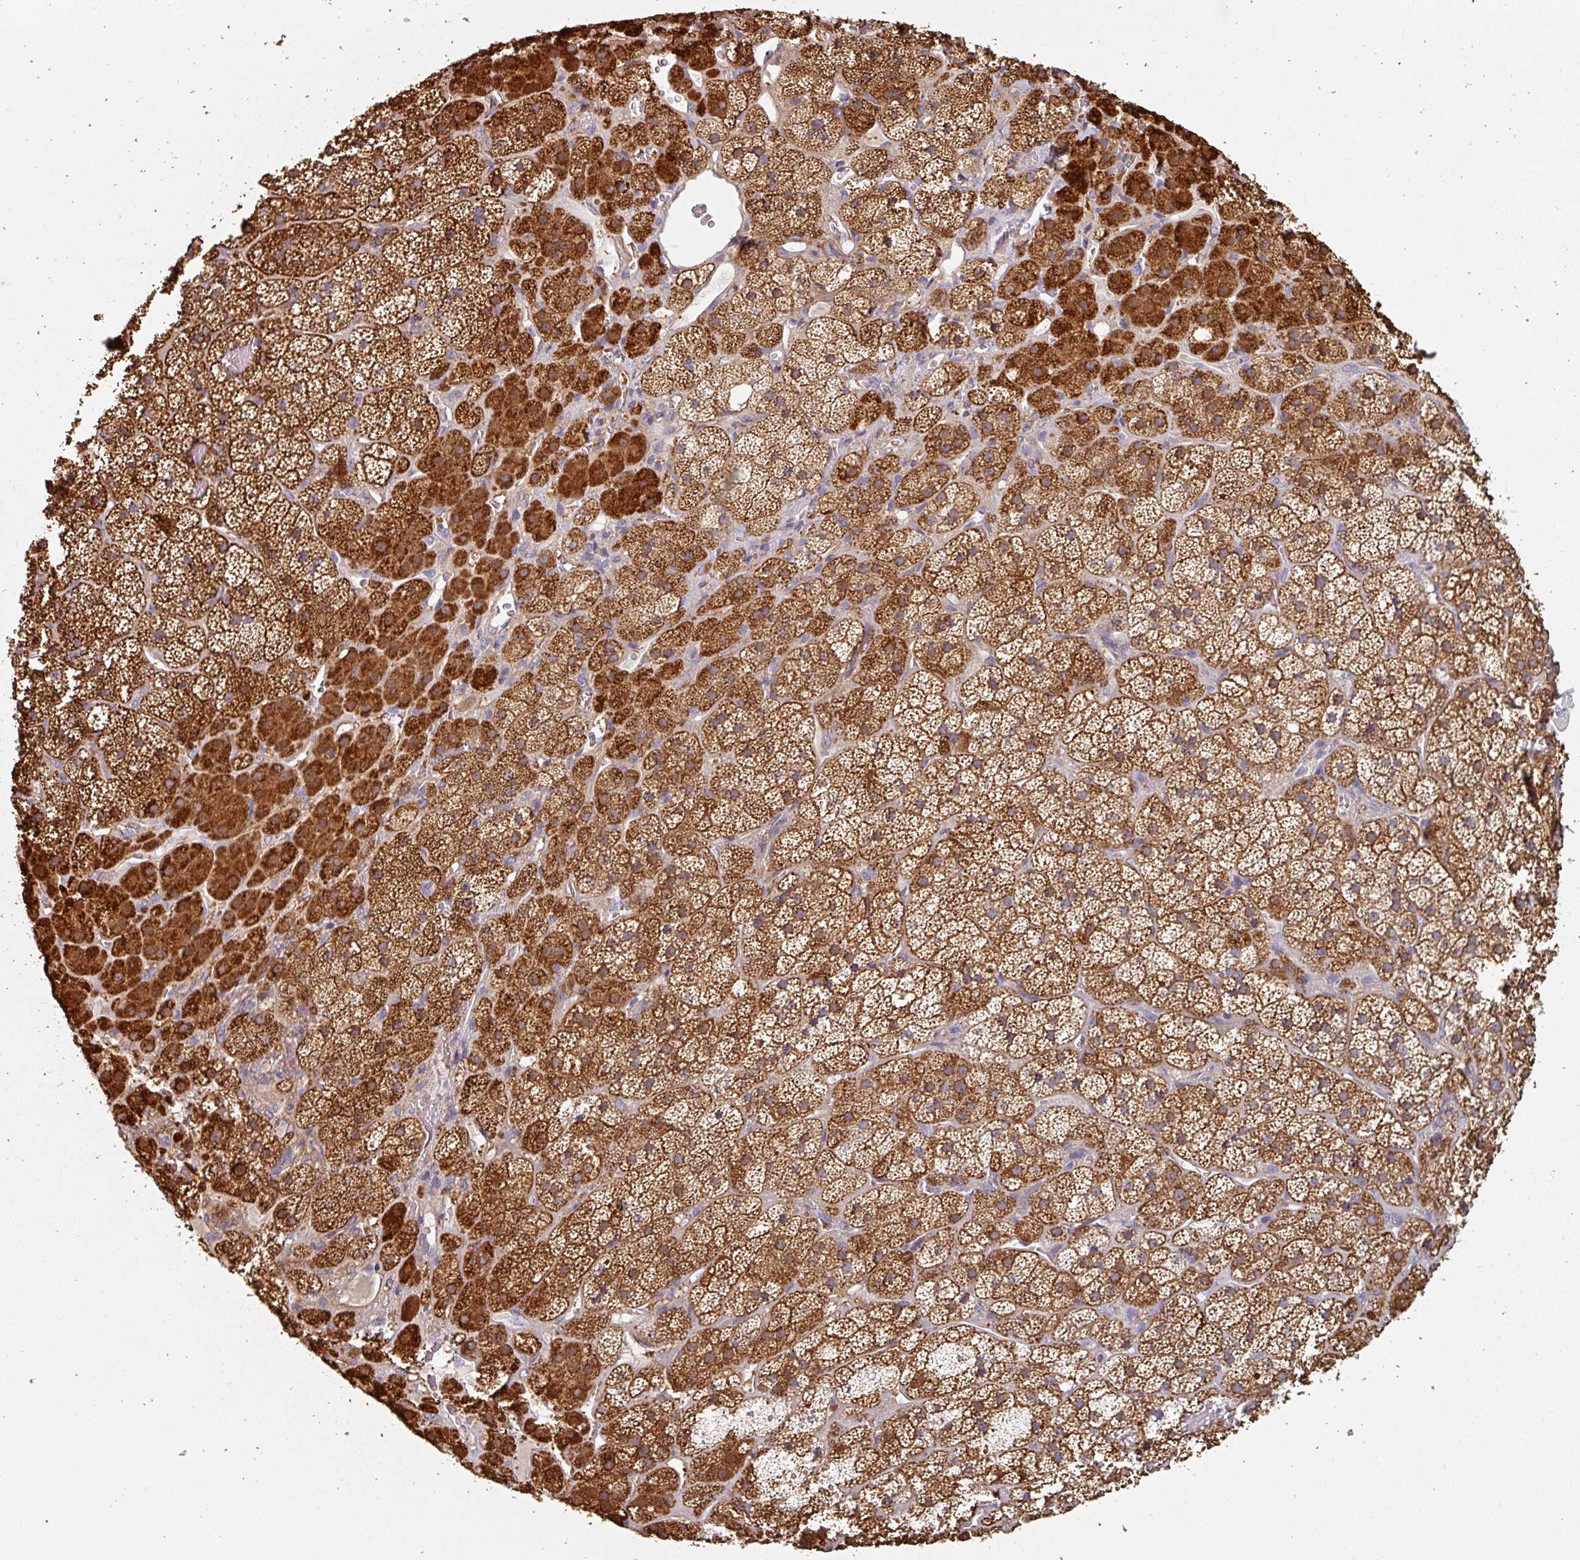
{"staining": {"intensity": "strong", "quantity": ">75%", "location": "cytoplasmic/membranous"}, "tissue": "adrenal gland", "cell_type": "Glandular cells", "image_type": "normal", "snomed": [{"axis": "morphology", "description": "Normal tissue, NOS"}, {"axis": "topography", "description": "Adrenal gland"}], "caption": "Adrenal gland stained with DAB immunohistochemistry reveals high levels of strong cytoplasmic/membranous positivity in about >75% of glandular cells. Using DAB (3,3'-diaminobenzidine) (brown) and hematoxylin (blue) stains, captured at high magnification using brightfield microscopy.", "gene": "GSTA1", "patient": {"sex": "male", "age": 57}}